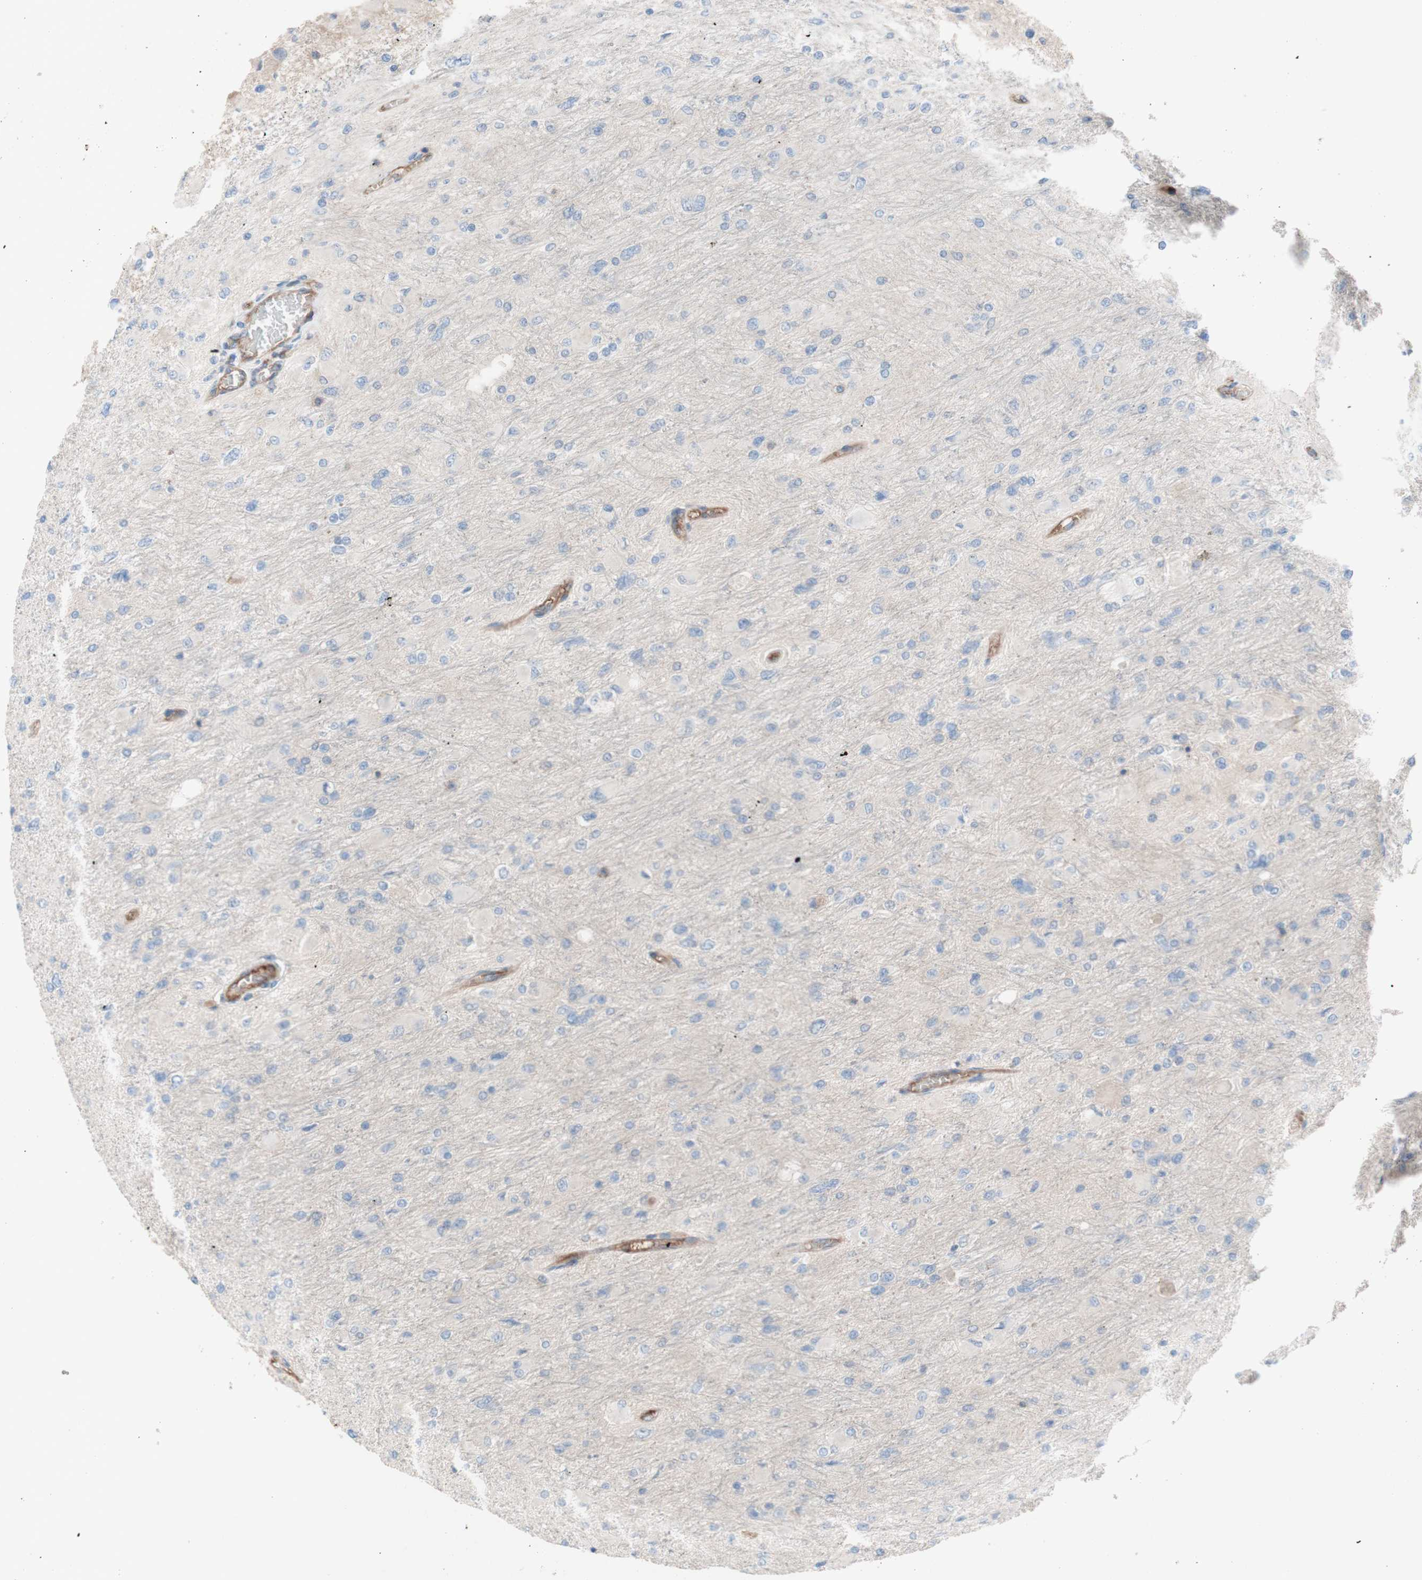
{"staining": {"intensity": "negative", "quantity": "none", "location": "none"}, "tissue": "glioma", "cell_type": "Tumor cells", "image_type": "cancer", "snomed": [{"axis": "morphology", "description": "Glioma, malignant, High grade"}, {"axis": "topography", "description": "Cerebral cortex"}], "caption": "Immunohistochemistry of human malignant high-grade glioma displays no expression in tumor cells. The staining is performed using DAB brown chromogen with nuclei counter-stained in using hematoxylin.", "gene": "CD46", "patient": {"sex": "female", "age": 36}}